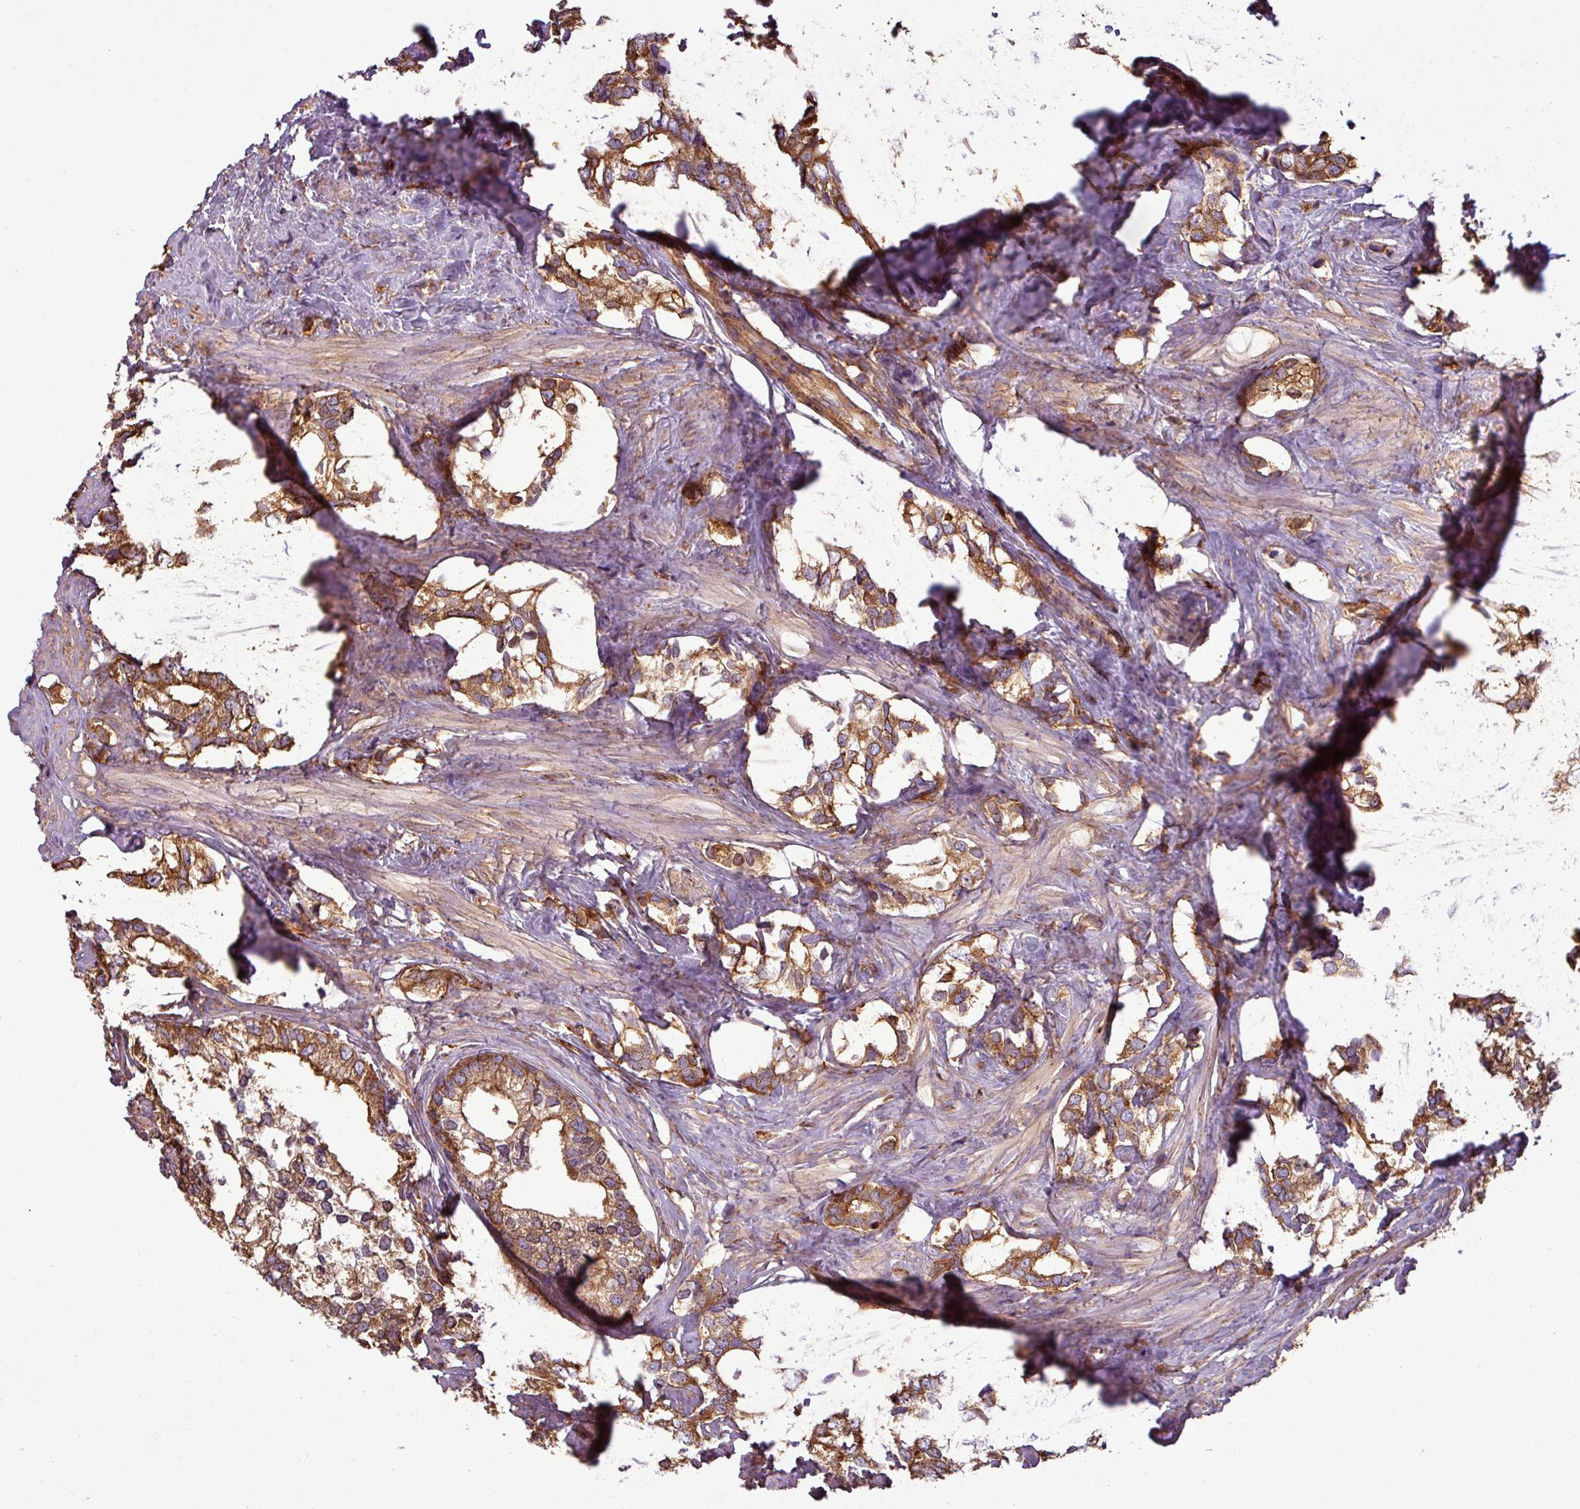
{"staining": {"intensity": "strong", "quantity": ">75%", "location": "cytoplasmic/membranous"}, "tissue": "prostate cancer", "cell_type": "Tumor cells", "image_type": "cancer", "snomed": [{"axis": "morphology", "description": "Adenocarcinoma, High grade"}, {"axis": "topography", "description": "Prostate"}], "caption": "Immunohistochemistry (IHC) of prostate cancer demonstrates high levels of strong cytoplasmic/membranous positivity in approximately >75% of tumor cells. The staining is performed using DAB brown chromogen to label protein expression. The nuclei are counter-stained blue using hematoxylin.", "gene": "PACSIN2", "patient": {"sex": "male", "age": 66}}